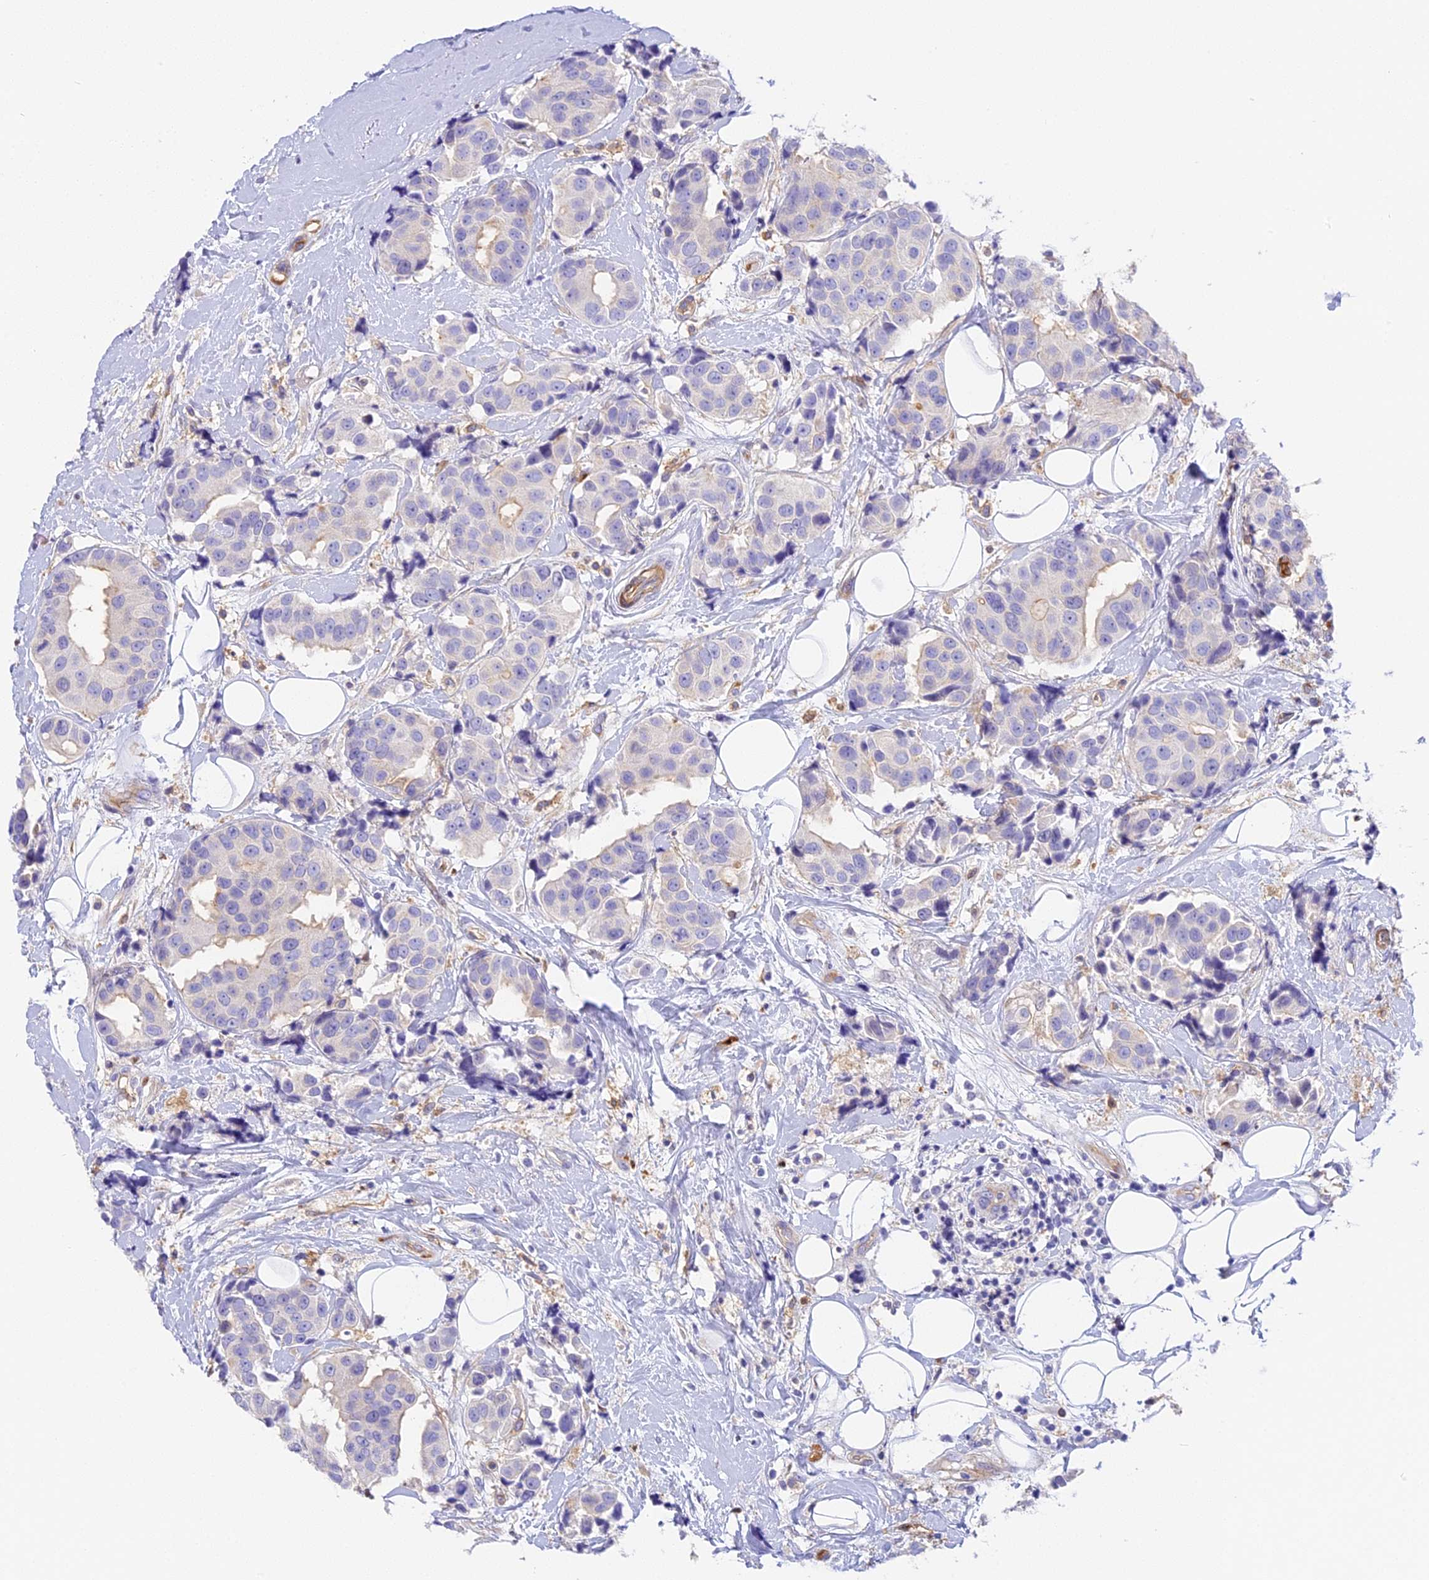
{"staining": {"intensity": "negative", "quantity": "none", "location": "none"}, "tissue": "breast cancer", "cell_type": "Tumor cells", "image_type": "cancer", "snomed": [{"axis": "morphology", "description": "Normal tissue, NOS"}, {"axis": "morphology", "description": "Duct carcinoma"}, {"axis": "topography", "description": "Breast"}], "caption": "A micrograph of breast cancer (invasive ductal carcinoma) stained for a protein reveals no brown staining in tumor cells.", "gene": "HOMER3", "patient": {"sex": "female", "age": 39}}